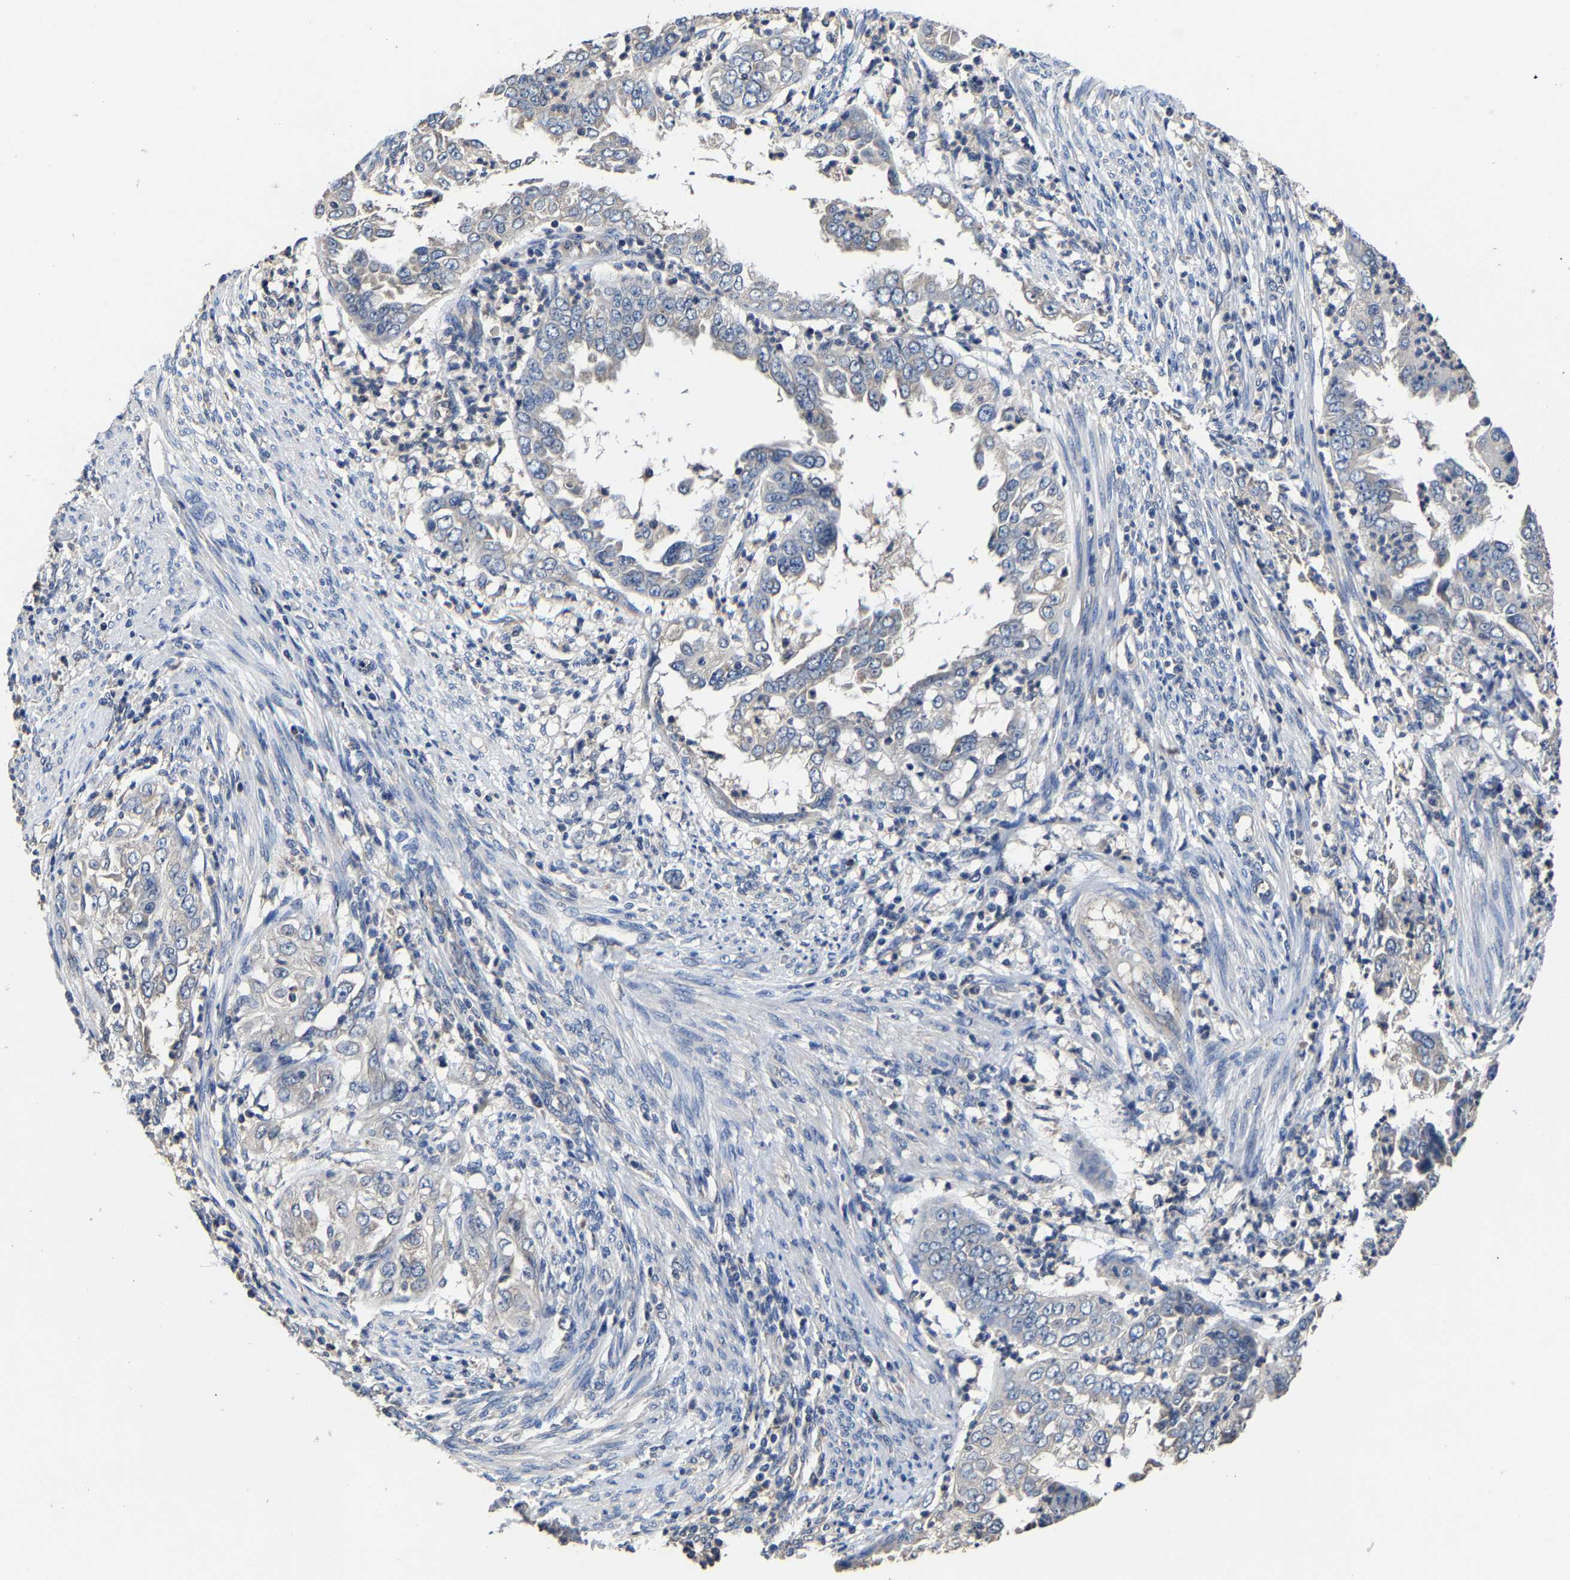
{"staining": {"intensity": "negative", "quantity": "none", "location": "none"}, "tissue": "endometrial cancer", "cell_type": "Tumor cells", "image_type": "cancer", "snomed": [{"axis": "morphology", "description": "Adenocarcinoma, NOS"}, {"axis": "topography", "description": "Endometrium"}], "caption": "Micrograph shows no protein staining in tumor cells of endometrial cancer (adenocarcinoma) tissue.", "gene": "EBAG9", "patient": {"sex": "female", "age": 85}}